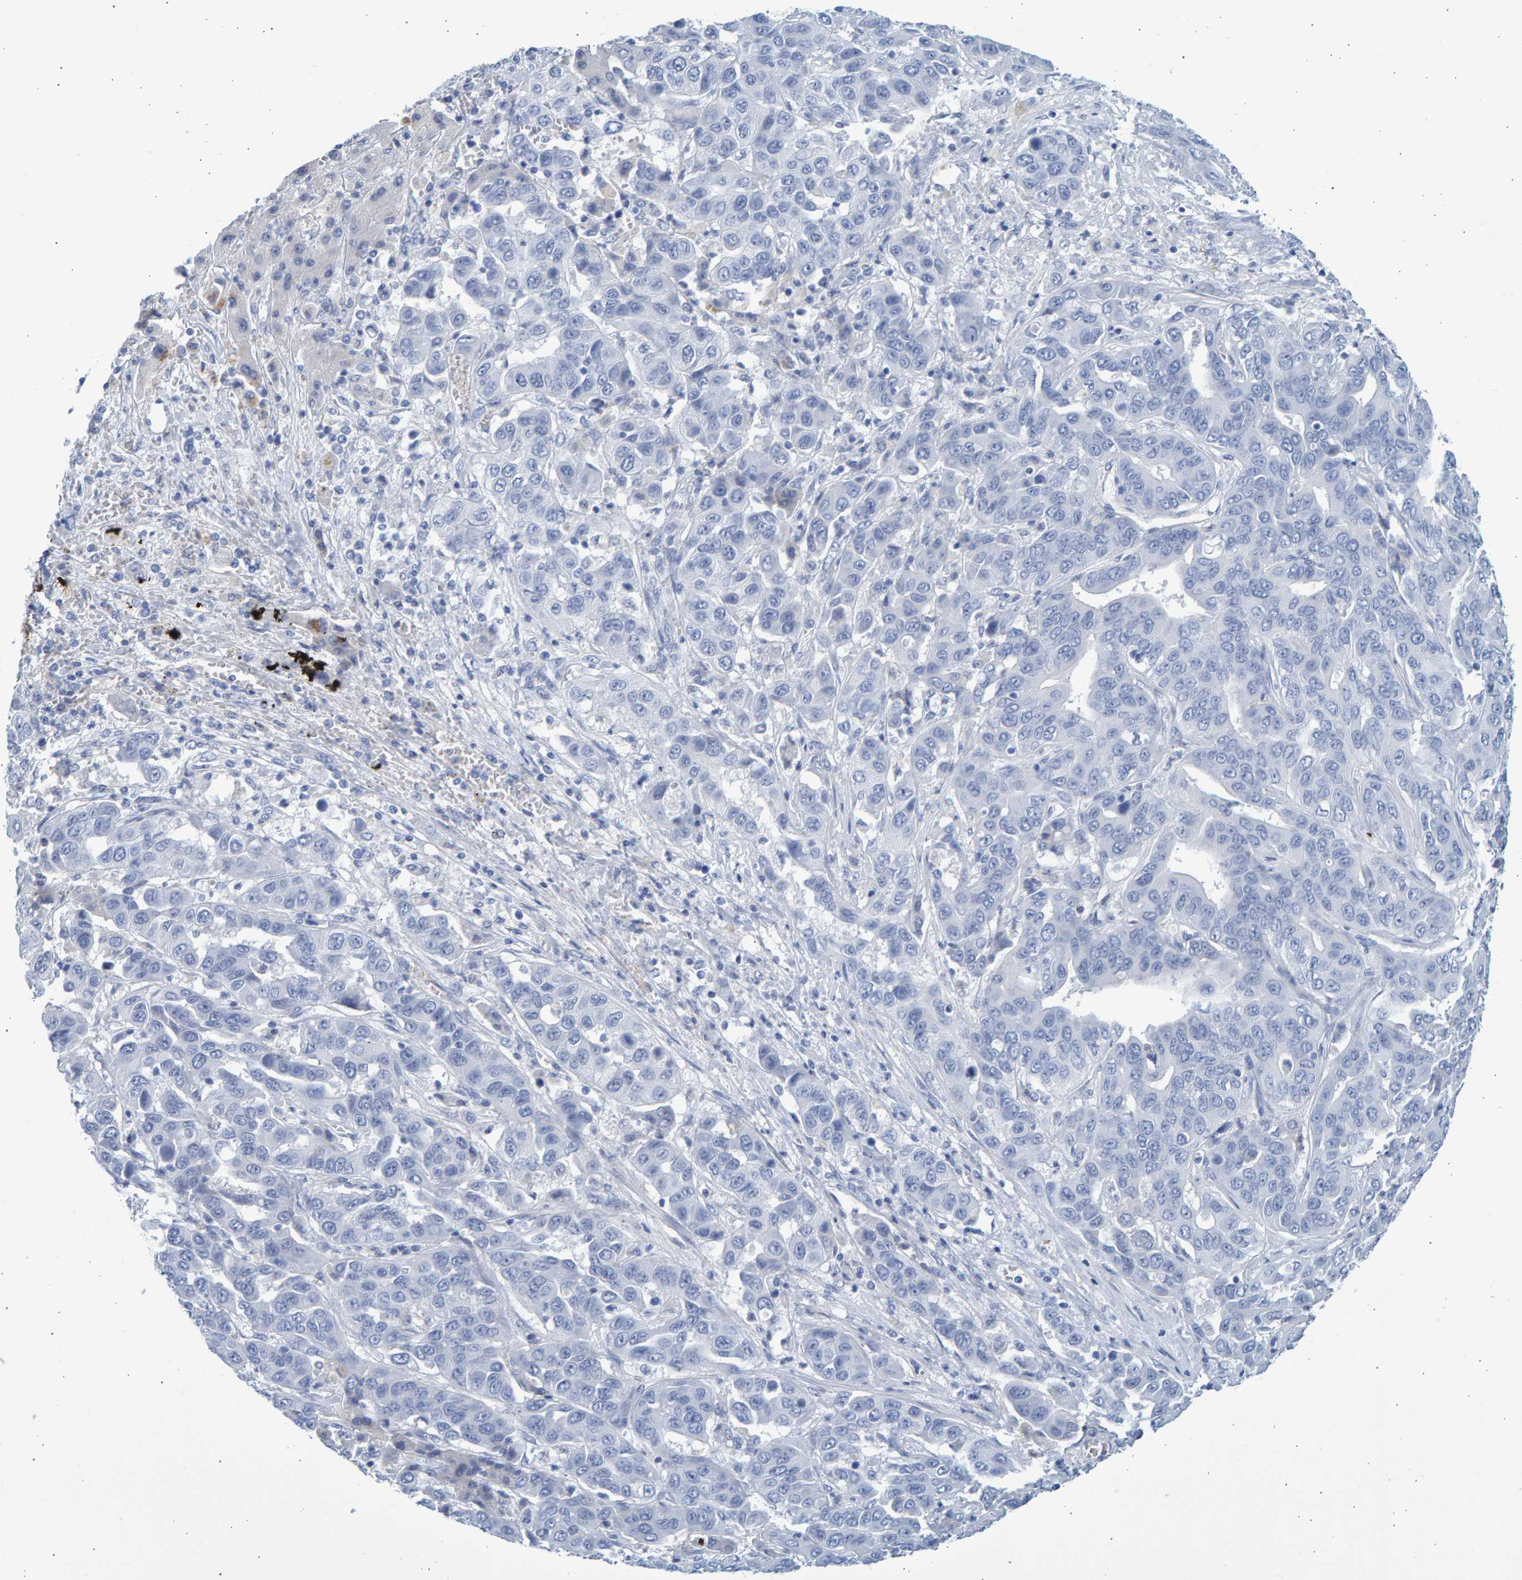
{"staining": {"intensity": "negative", "quantity": "none", "location": "none"}, "tissue": "liver cancer", "cell_type": "Tumor cells", "image_type": "cancer", "snomed": [{"axis": "morphology", "description": "Cholangiocarcinoma"}, {"axis": "topography", "description": "Liver"}], "caption": "A high-resolution micrograph shows immunohistochemistry staining of cholangiocarcinoma (liver), which demonstrates no significant staining in tumor cells.", "gene": "SLC34A3", "patient": {"sex": "female", "age": 52}}